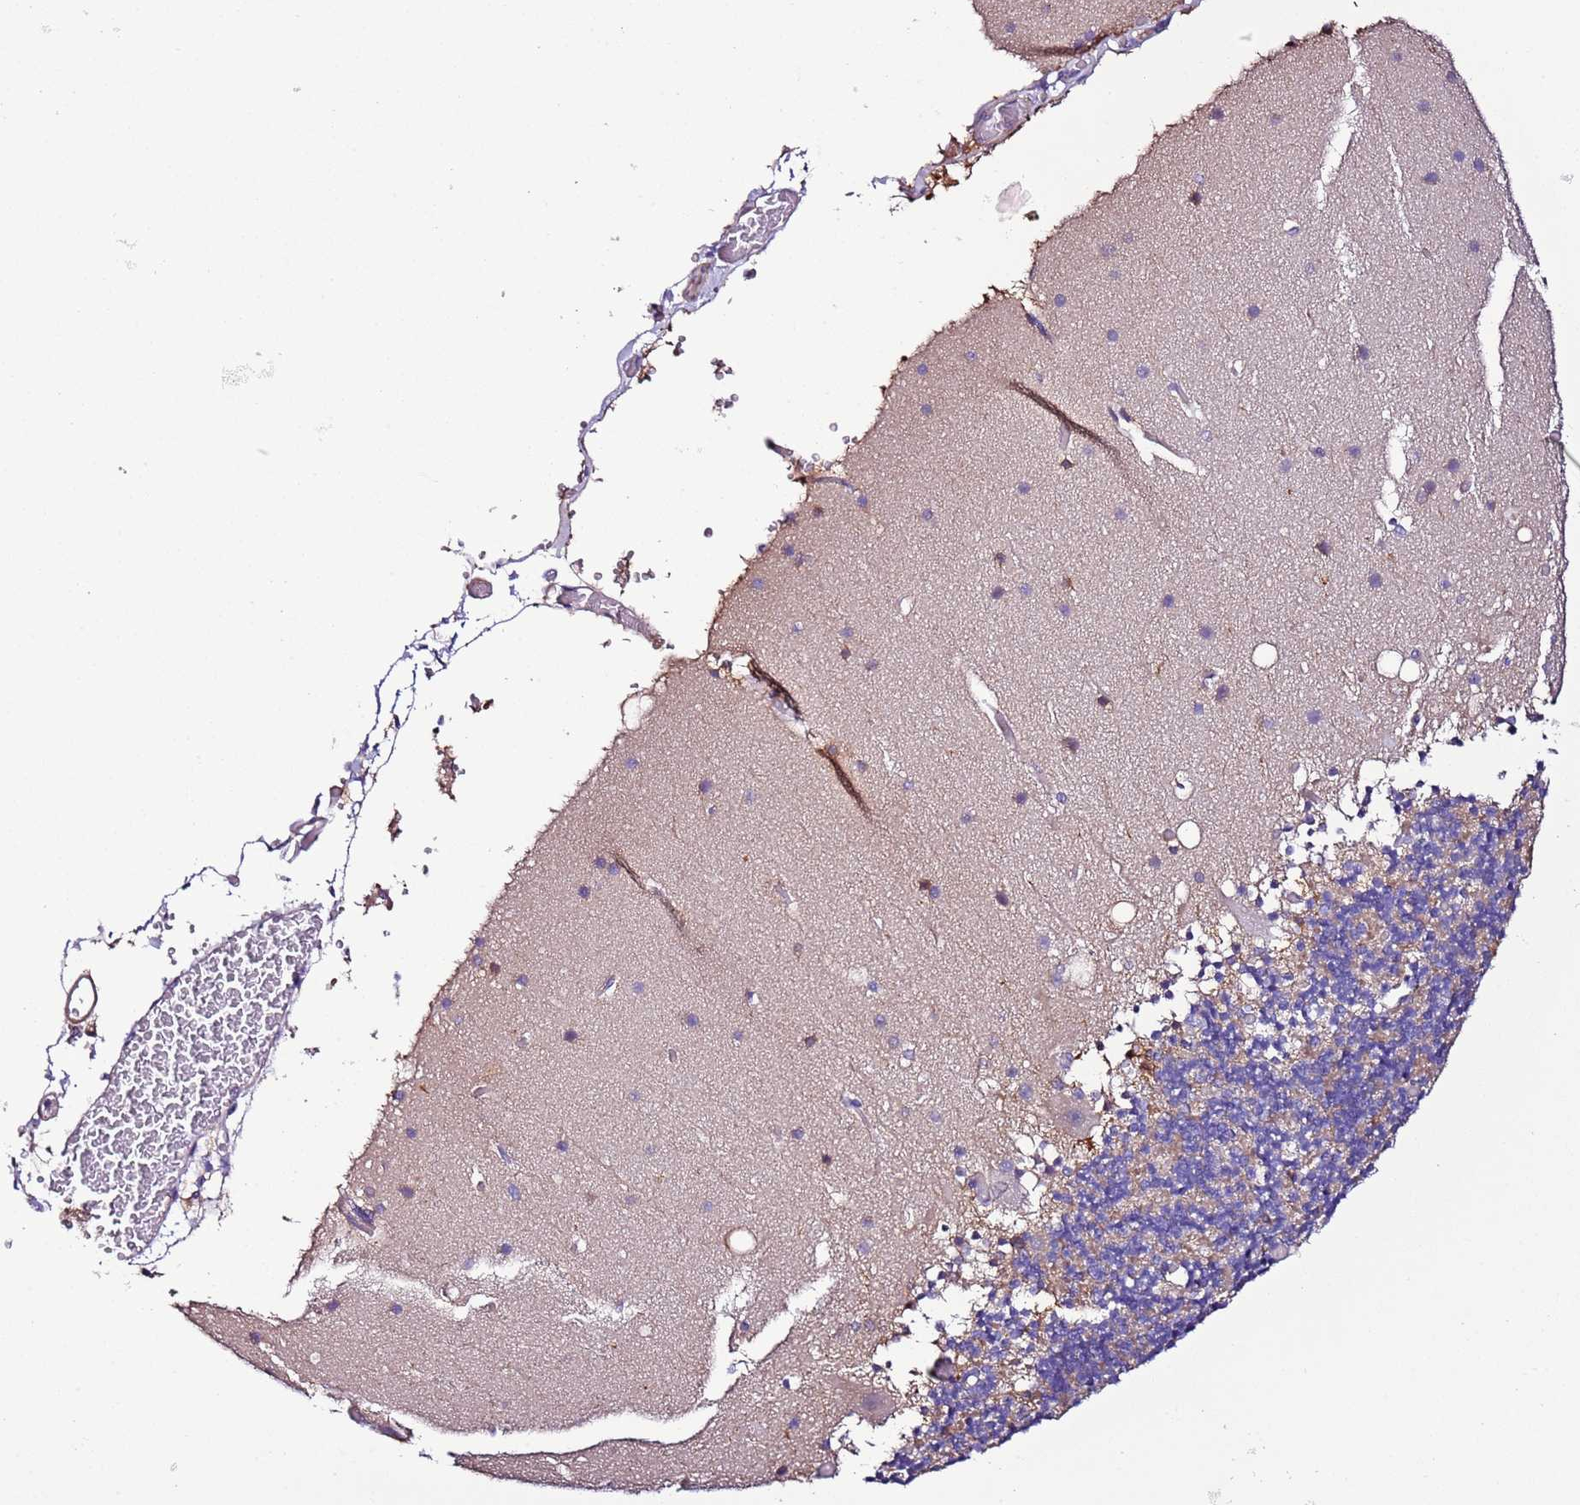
{"staining": {"intensity": "negative", "quantity": "none", "location": "none"}, "tissue": "cerebellum", "cell_type": "Cells in granular layer", "image_type": "normal", "snomed": [{"axis": "morphology", "description": "Normal tissue, NOS"}, {"axis": "topography", "description": "Cerebellum"}], "caption": "Histopathology image shows no significant protein staining in cells in granular layer of normal cerebellum. (DAB (3,3'-diaminobenzidine) IHC, high magnification).", "gene": "FAM174C", "patient": {"sex": "male", "age": 57}}